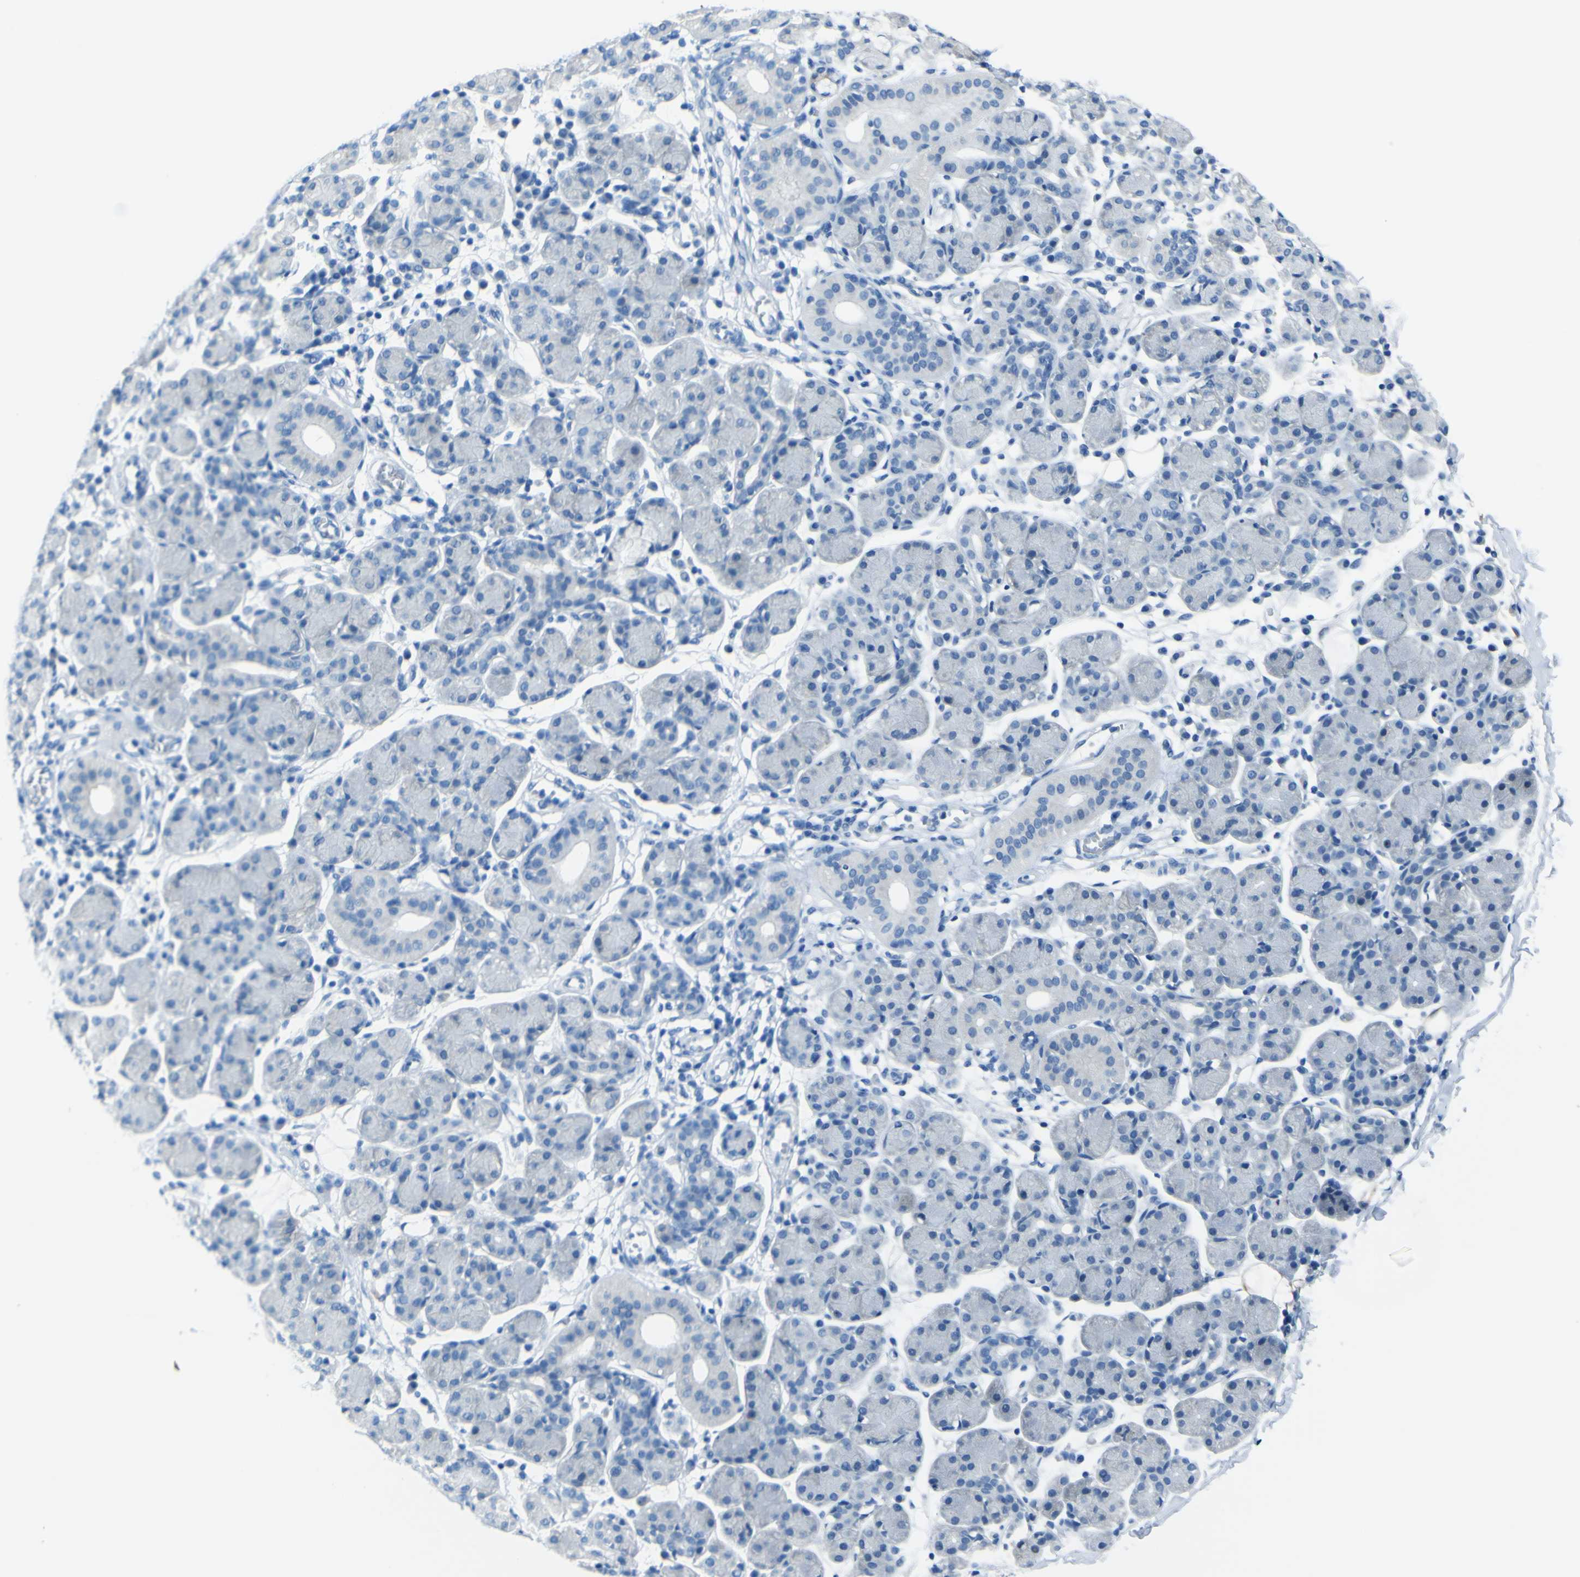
{"staining": {"intensity": "negative", "quantity": "none", "location": "none"}, "tissue": "salivary gland", "cell_type": "Glandular cells", "image_type": "normal", "snomed": [{"axis": "morphology", "description": "Normal tissue, NOS"}, {"axis": "morphology", "description": "Inflammation, NOS"}, {"axis": "topography", "description": "Lymph node"}, {"axis": "topography", "description": "Salivary gland"}], "caption": "Unremarkable salivary gland was stained to show a protein in brown. There is no significant positivity in glandular cells. (DAB IHC with hematoxylin counter stain).", "gene": "PHKG1", "patient": {"sex": "male", "age": 3}}